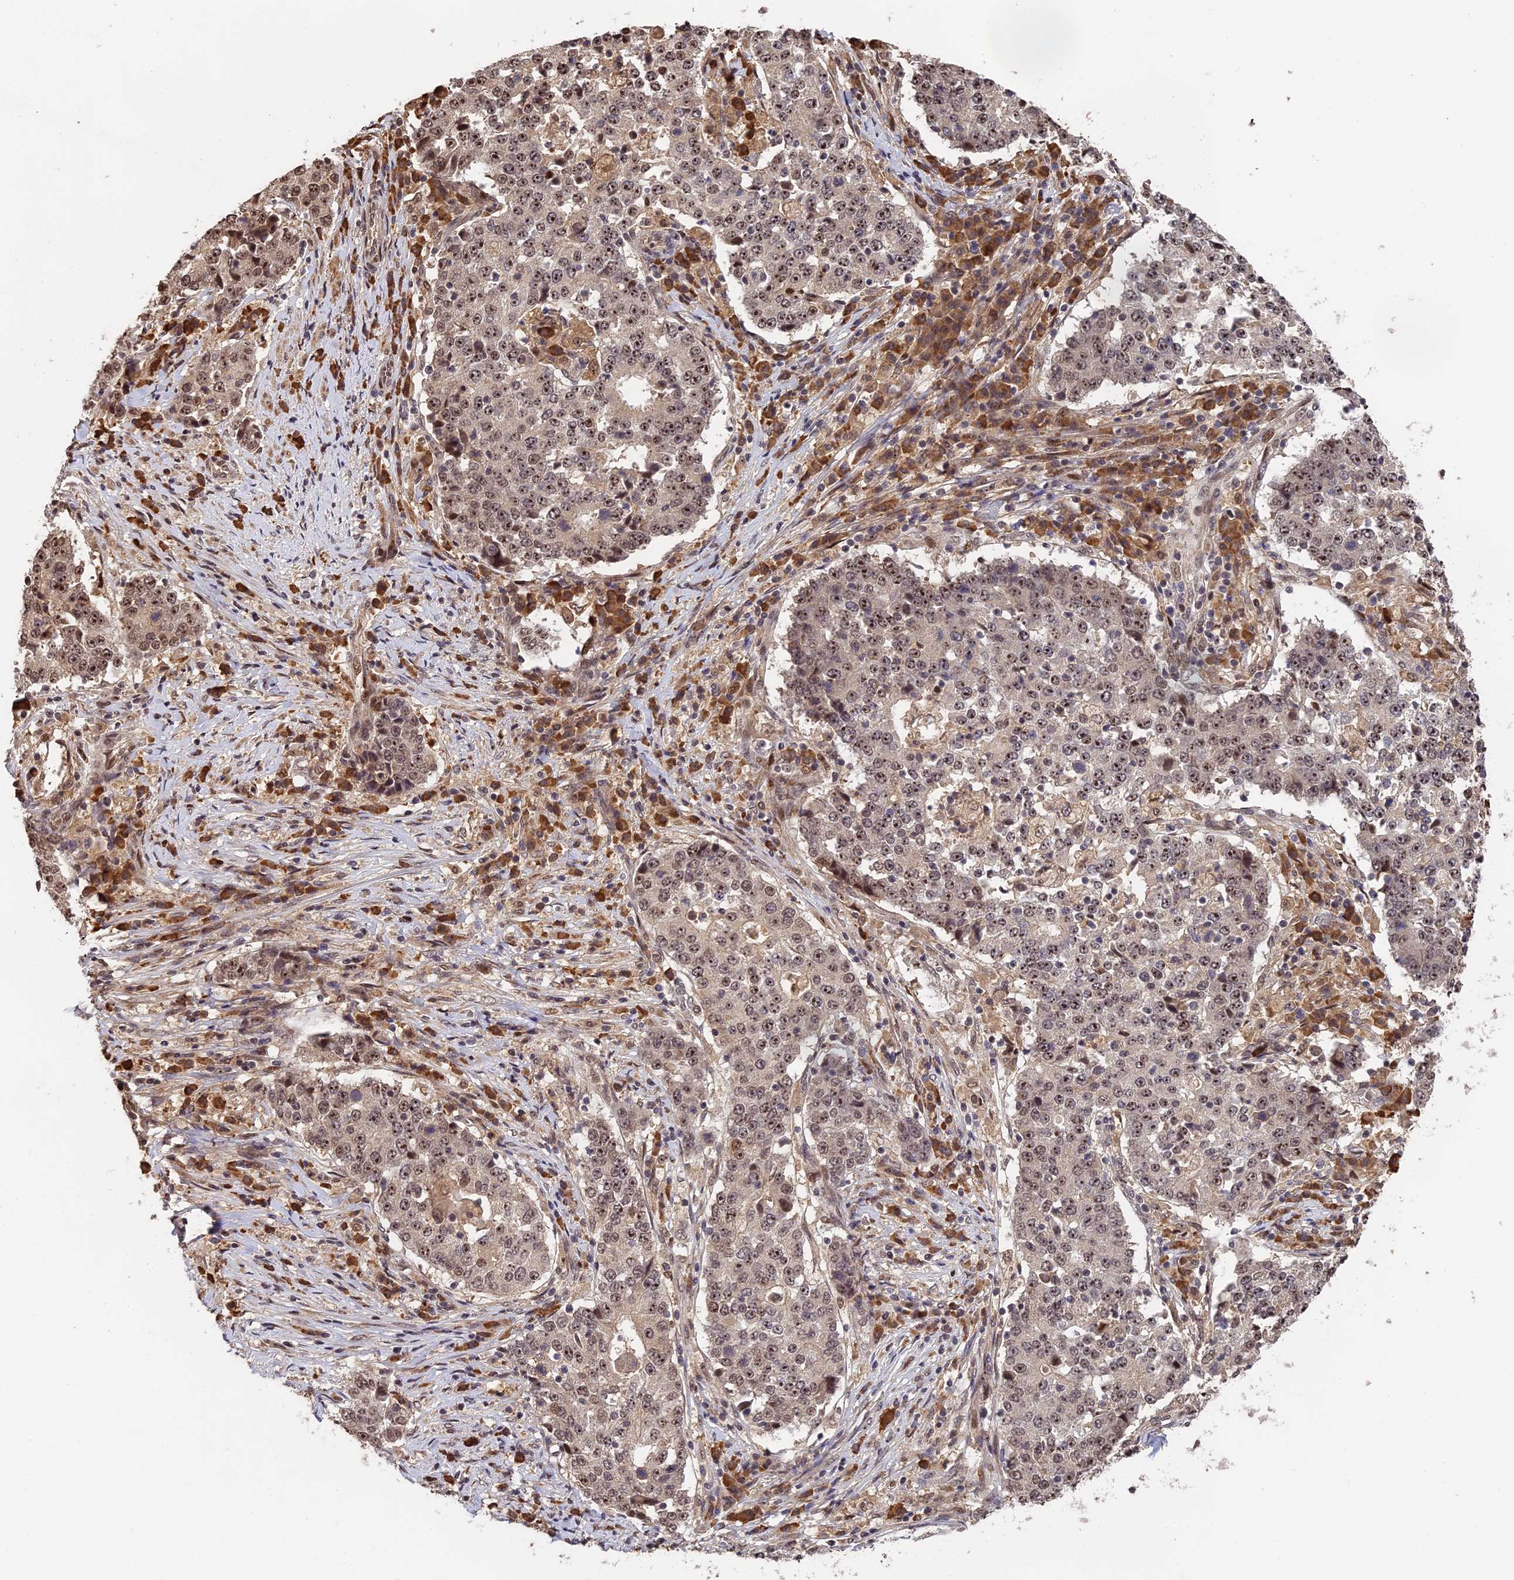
{"staining": {"intensity": "moderate", "quantity": ">75%", "location": "nuclear"}, "tissue": "stomach cancer", "cell_type": "Tumor cells", "image_type": "cancer", "snomed": [{"axis": "morphology", "description": "Adenocarcinoma, NOS"}, {"axis": "topography", "description": "Stomach"}], "caption": "Stomach cancer (adenocarcinoma) stained for a protein (brown) shows moderate nuclear positive expression in approximately >75% of tumor cells.", "gene": "OSBPL1A", "patient": {"sex": "male", "age": 59}}